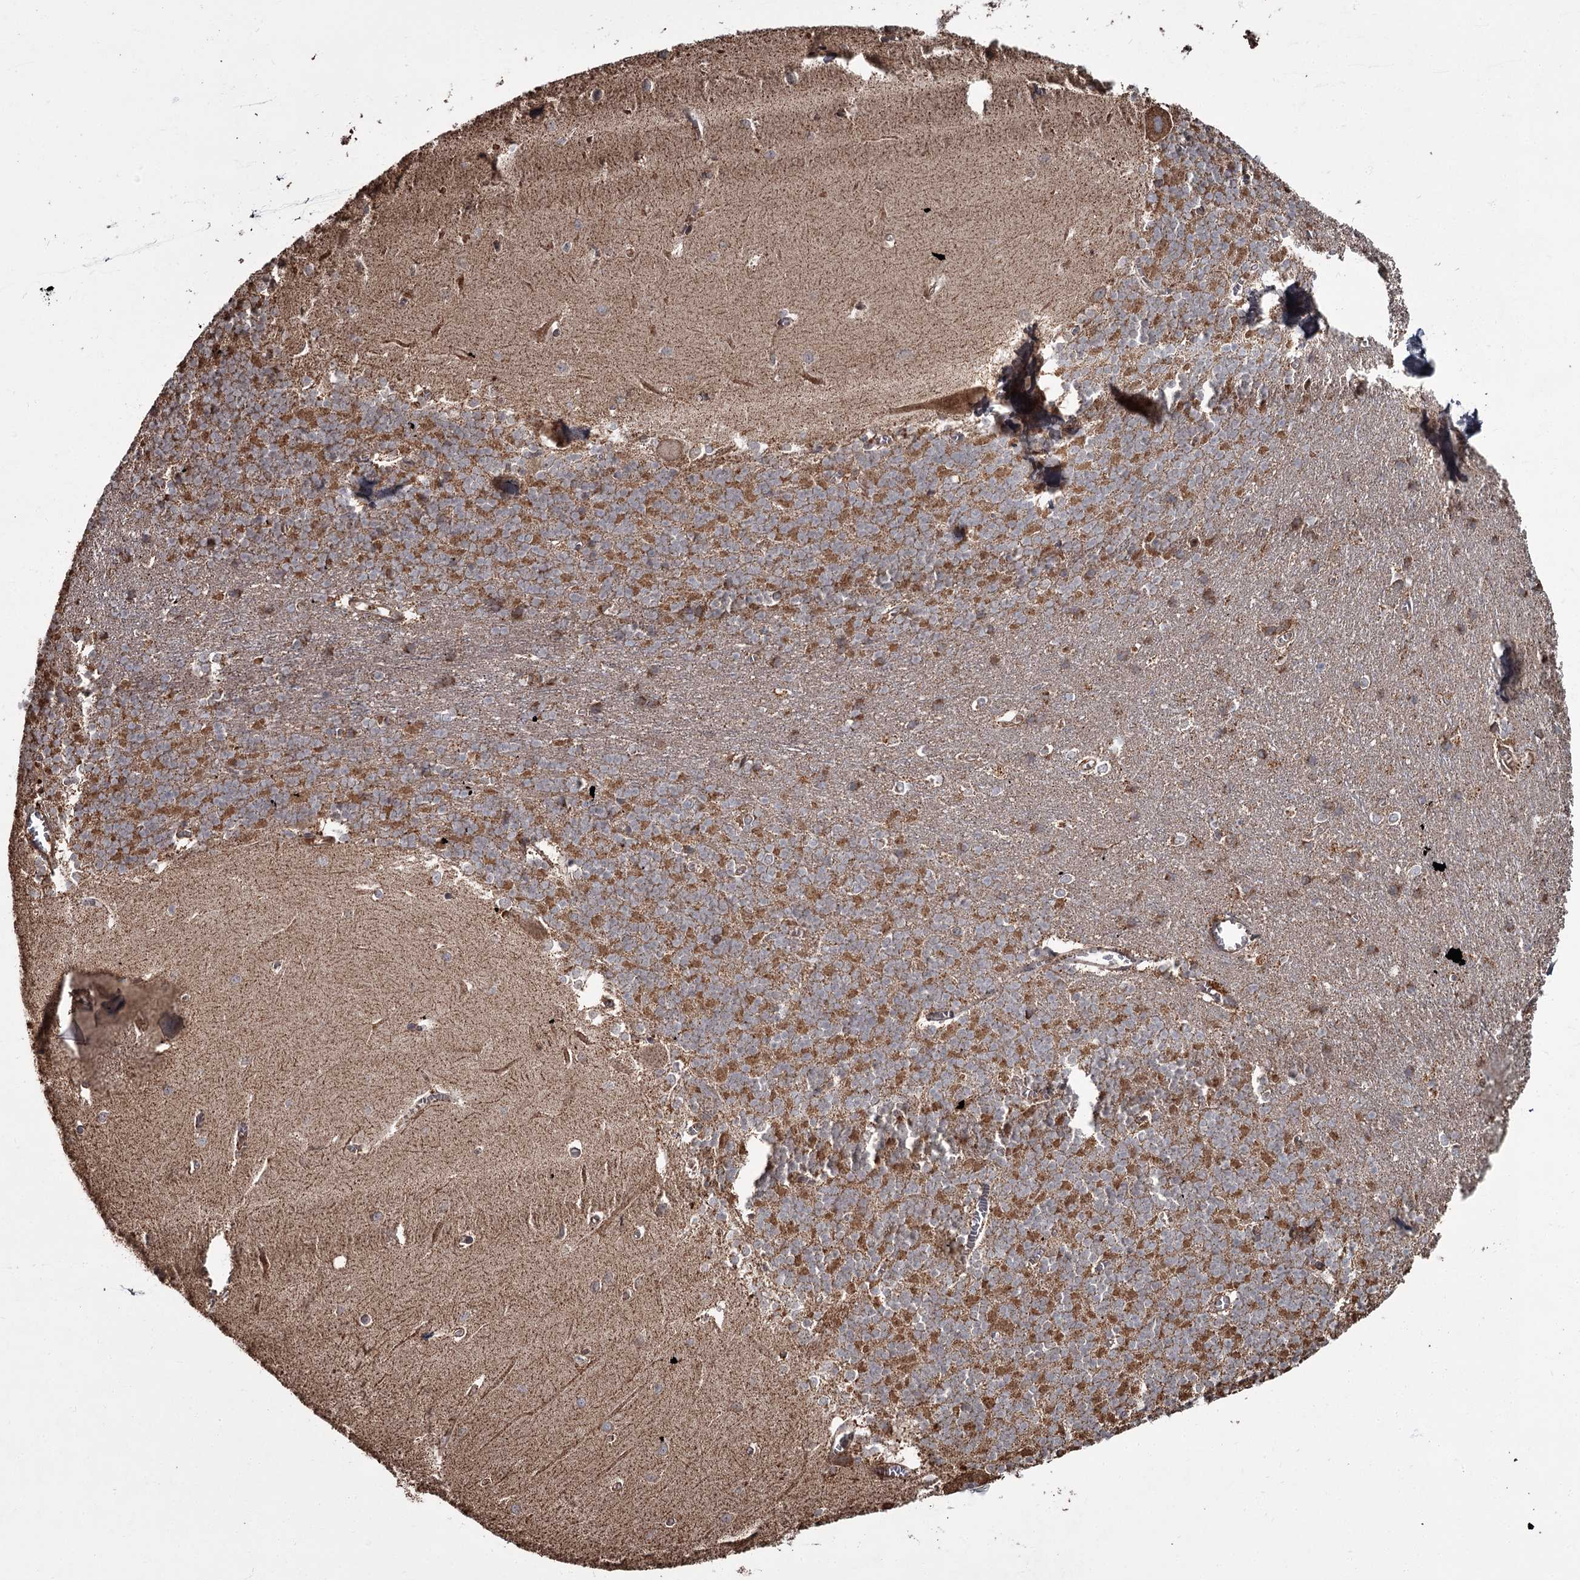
{"staining": {"intensity": "strong", "quantity": "25%-75%", "location": "cytoplasmic/membranous"}, "tissue": "cerebellum", "cell_type": "Cells in granular layer", "image_type": "normal", "snomed": [{"axis": "morphology", "description": "Normal tissue, NOS"}, {"axis": "topography", "description": "Cerebellum"}], "caption": "A high-resolution micrograph shows immunohistochemistry staining of benign cerebellum, which shows strong cytoplasmic/membranous staining in about 25%-75% of cells in granular layer.", "gene": "THAP9", "patient": {"sex": "male", "age": 37}}